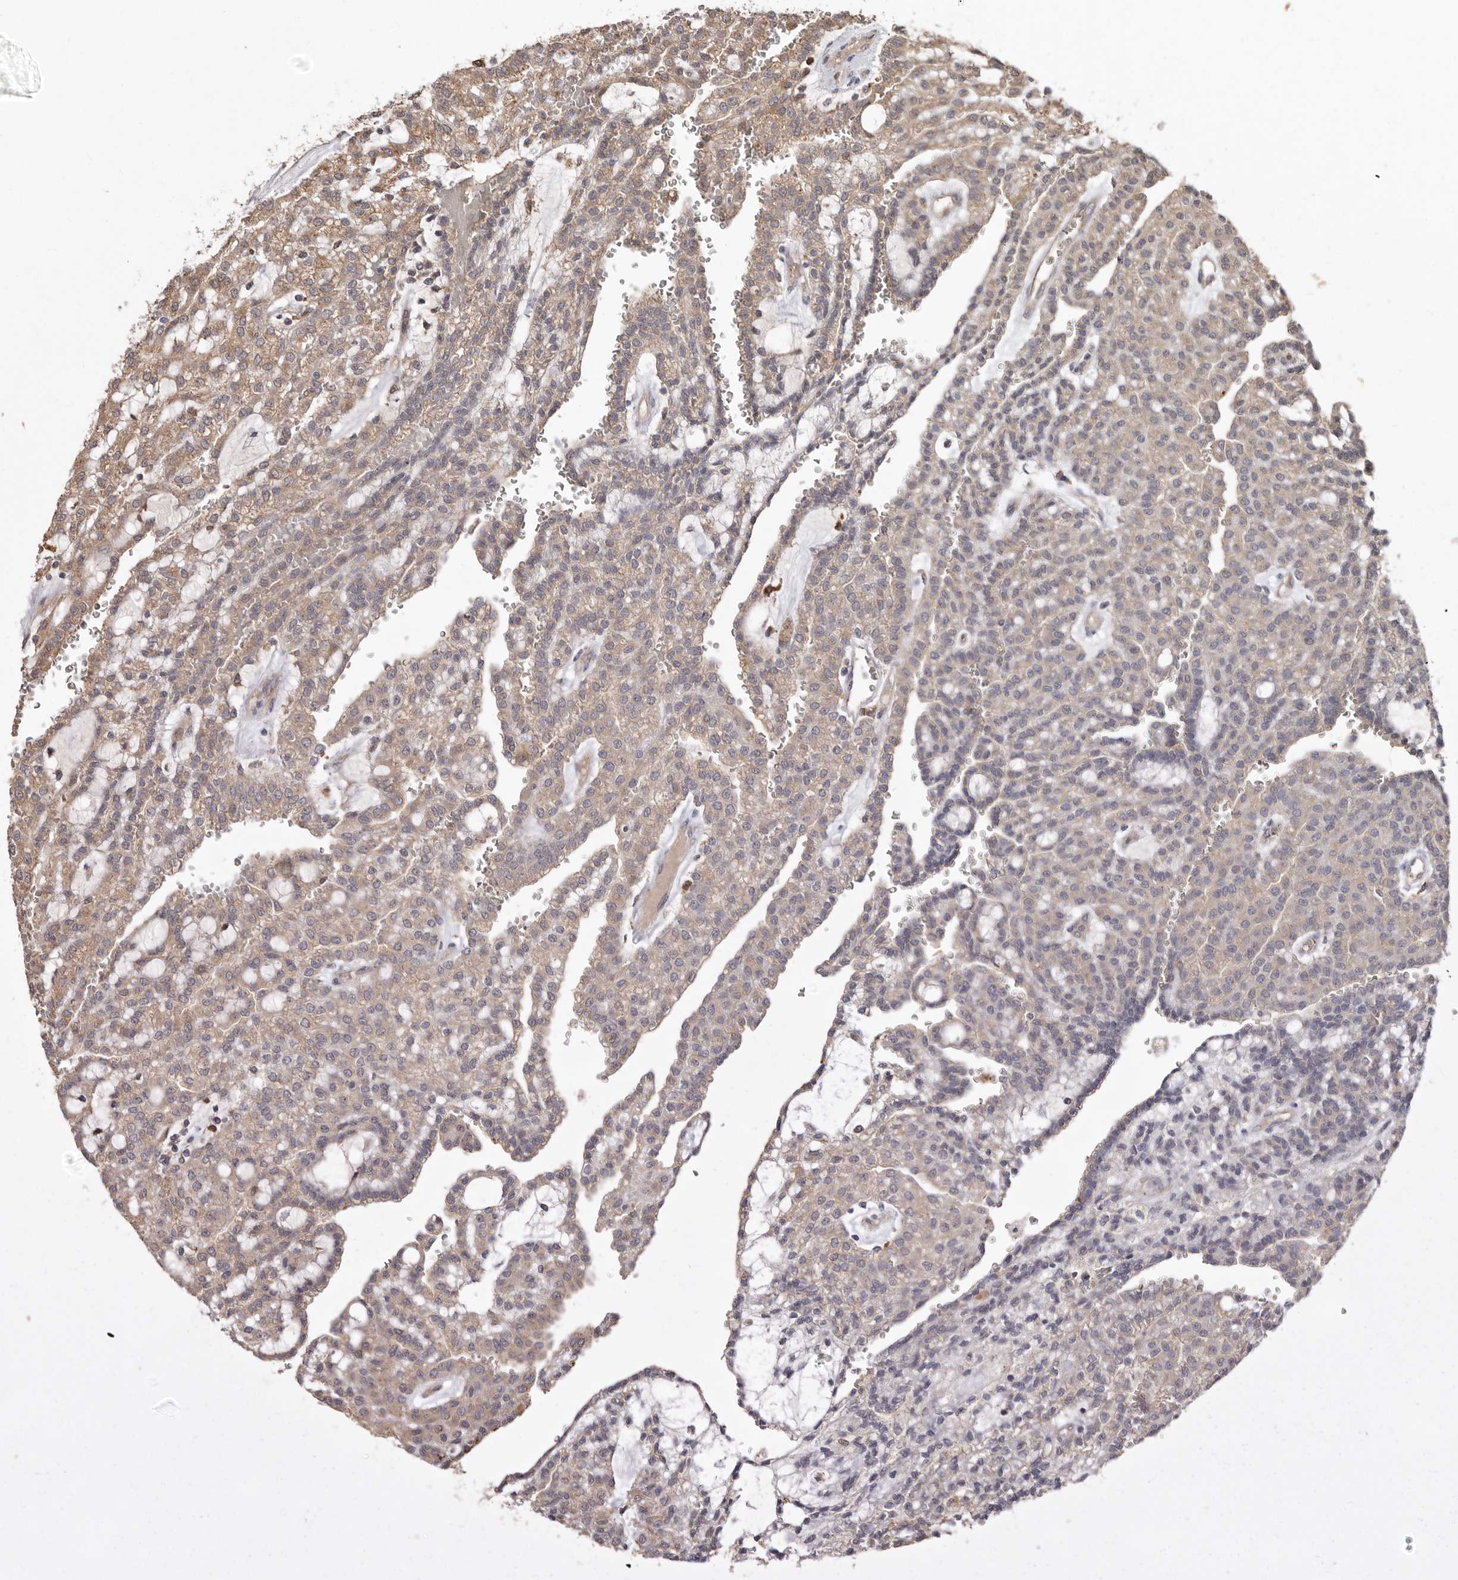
{"staining": {"intensity": "moderate", "quantity": "25%-75%", "location": "cytoplasmic/membranous"}, "tissue": "renal cancer", "cell_type": "Tumor cells", "image_type": "cancer", "snomed": [{"axis": "morphology", "description": "Adenocarcinoma, NOS"}, {"axis": "topography", "description": "Kidney"}], "caption": "IHC staining of renal adenocarcinoma, which shows medium levels of moderate cytoplasmic/membranous expression in approximately 25%-75% of tumor cells indicating moderate cytoplasmic/membranous protein staining. The staining was performed using DAB (brown) for protein detection and nuclei were counterstained in hematoxylin (blue).", "gene": "RSPO2", "patient": {"sex": "male", "age": 63}}